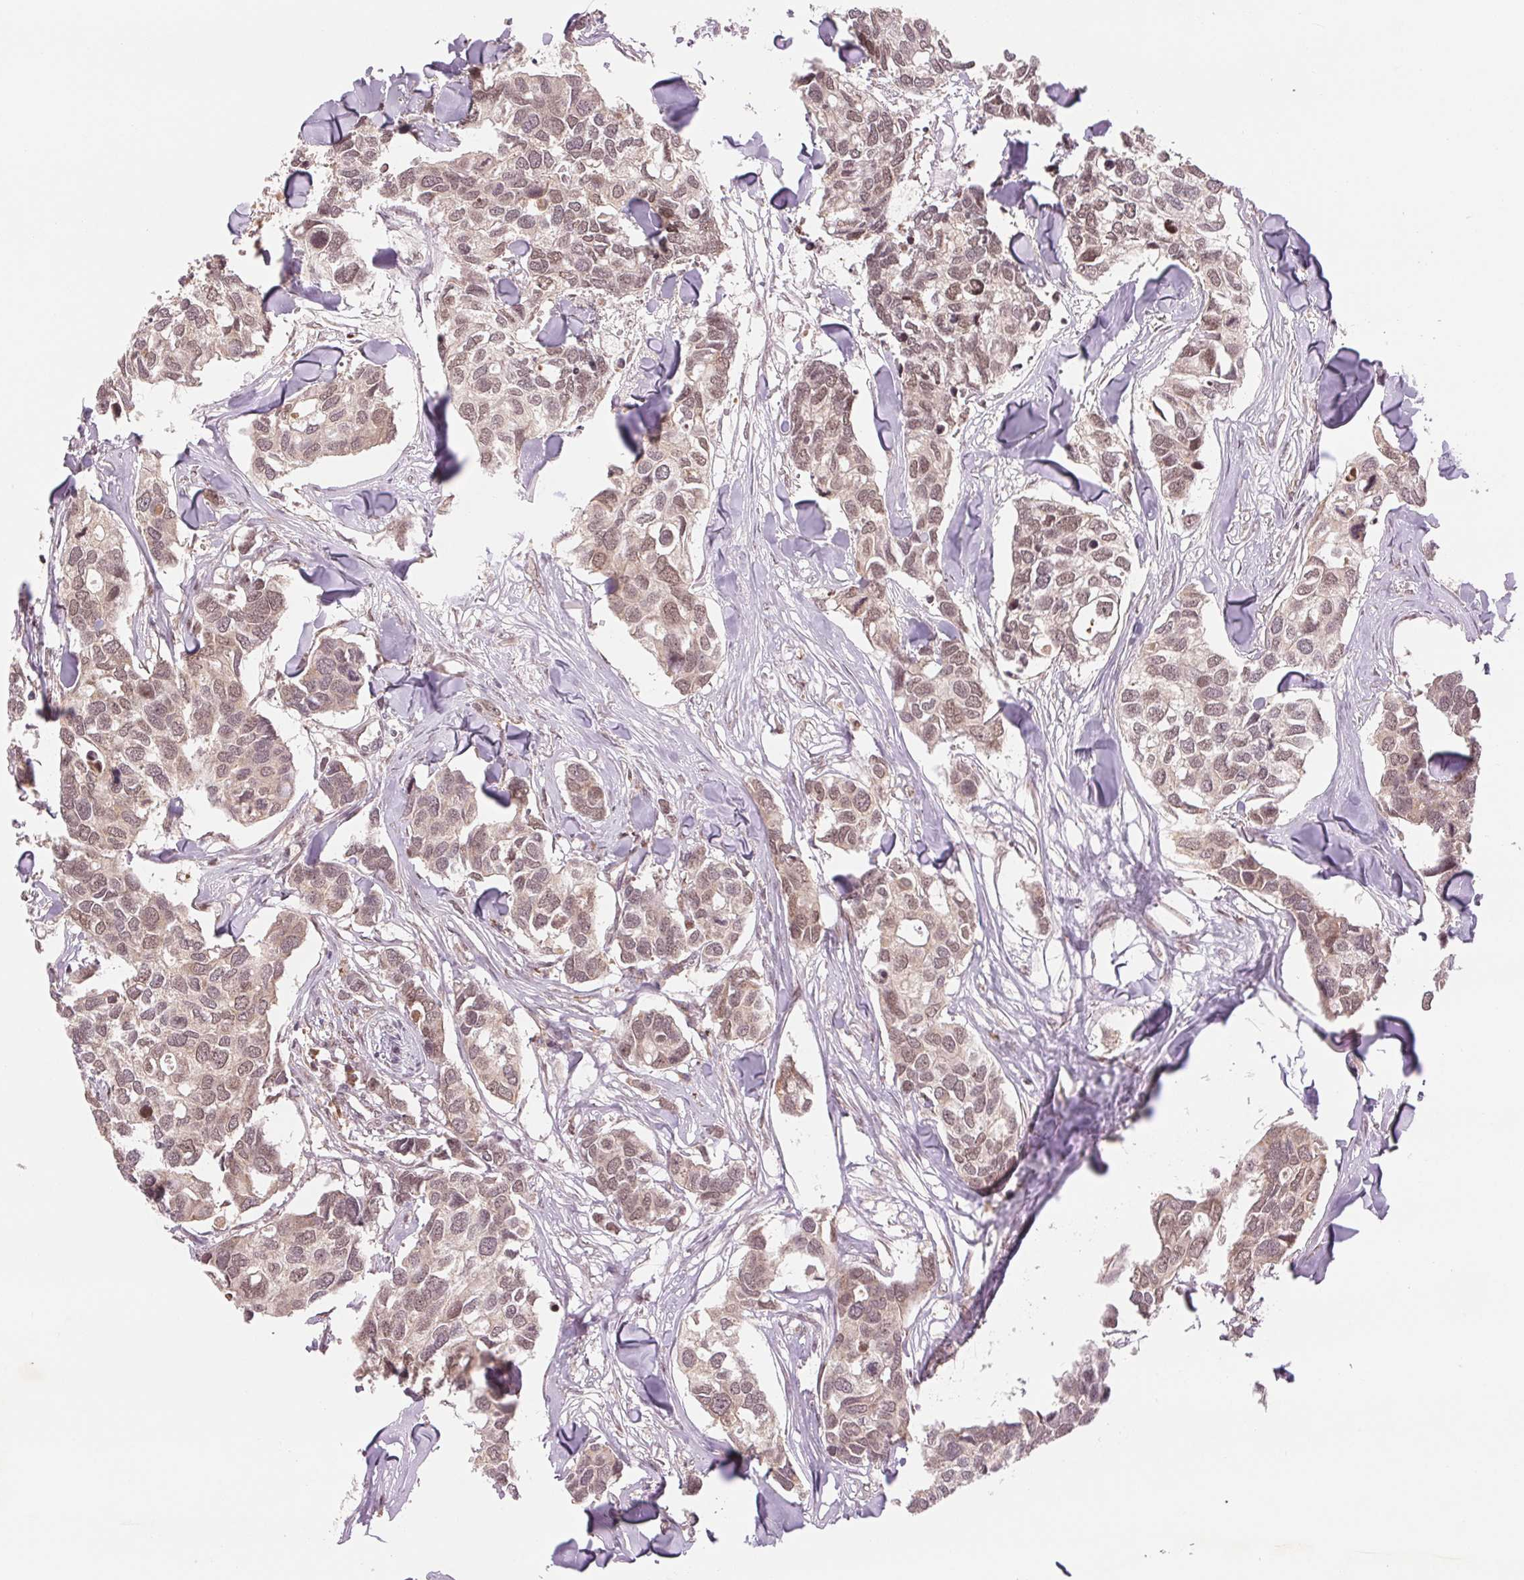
{"staining": {"intensity": "moderate", "quantity": ">75%", "location": "nuclear"}, "tissue": "breast cancer", "cell_type": "Tumor cells", "image_type": "cancer", "snomed": [{"axis": "morphology", "description": "Duct carcinoma"}, {"axis": "topography", "description": "Breast"}], "caption": "There is medium levels of moderate nuclear staining in tumor cells of breast cancer (infiltrating ductal carcinoma), as demonstrated by immunohistochemical staining (brown color).", "gene": "ERI3", "patient": {"sex": "female", "age": 83}}